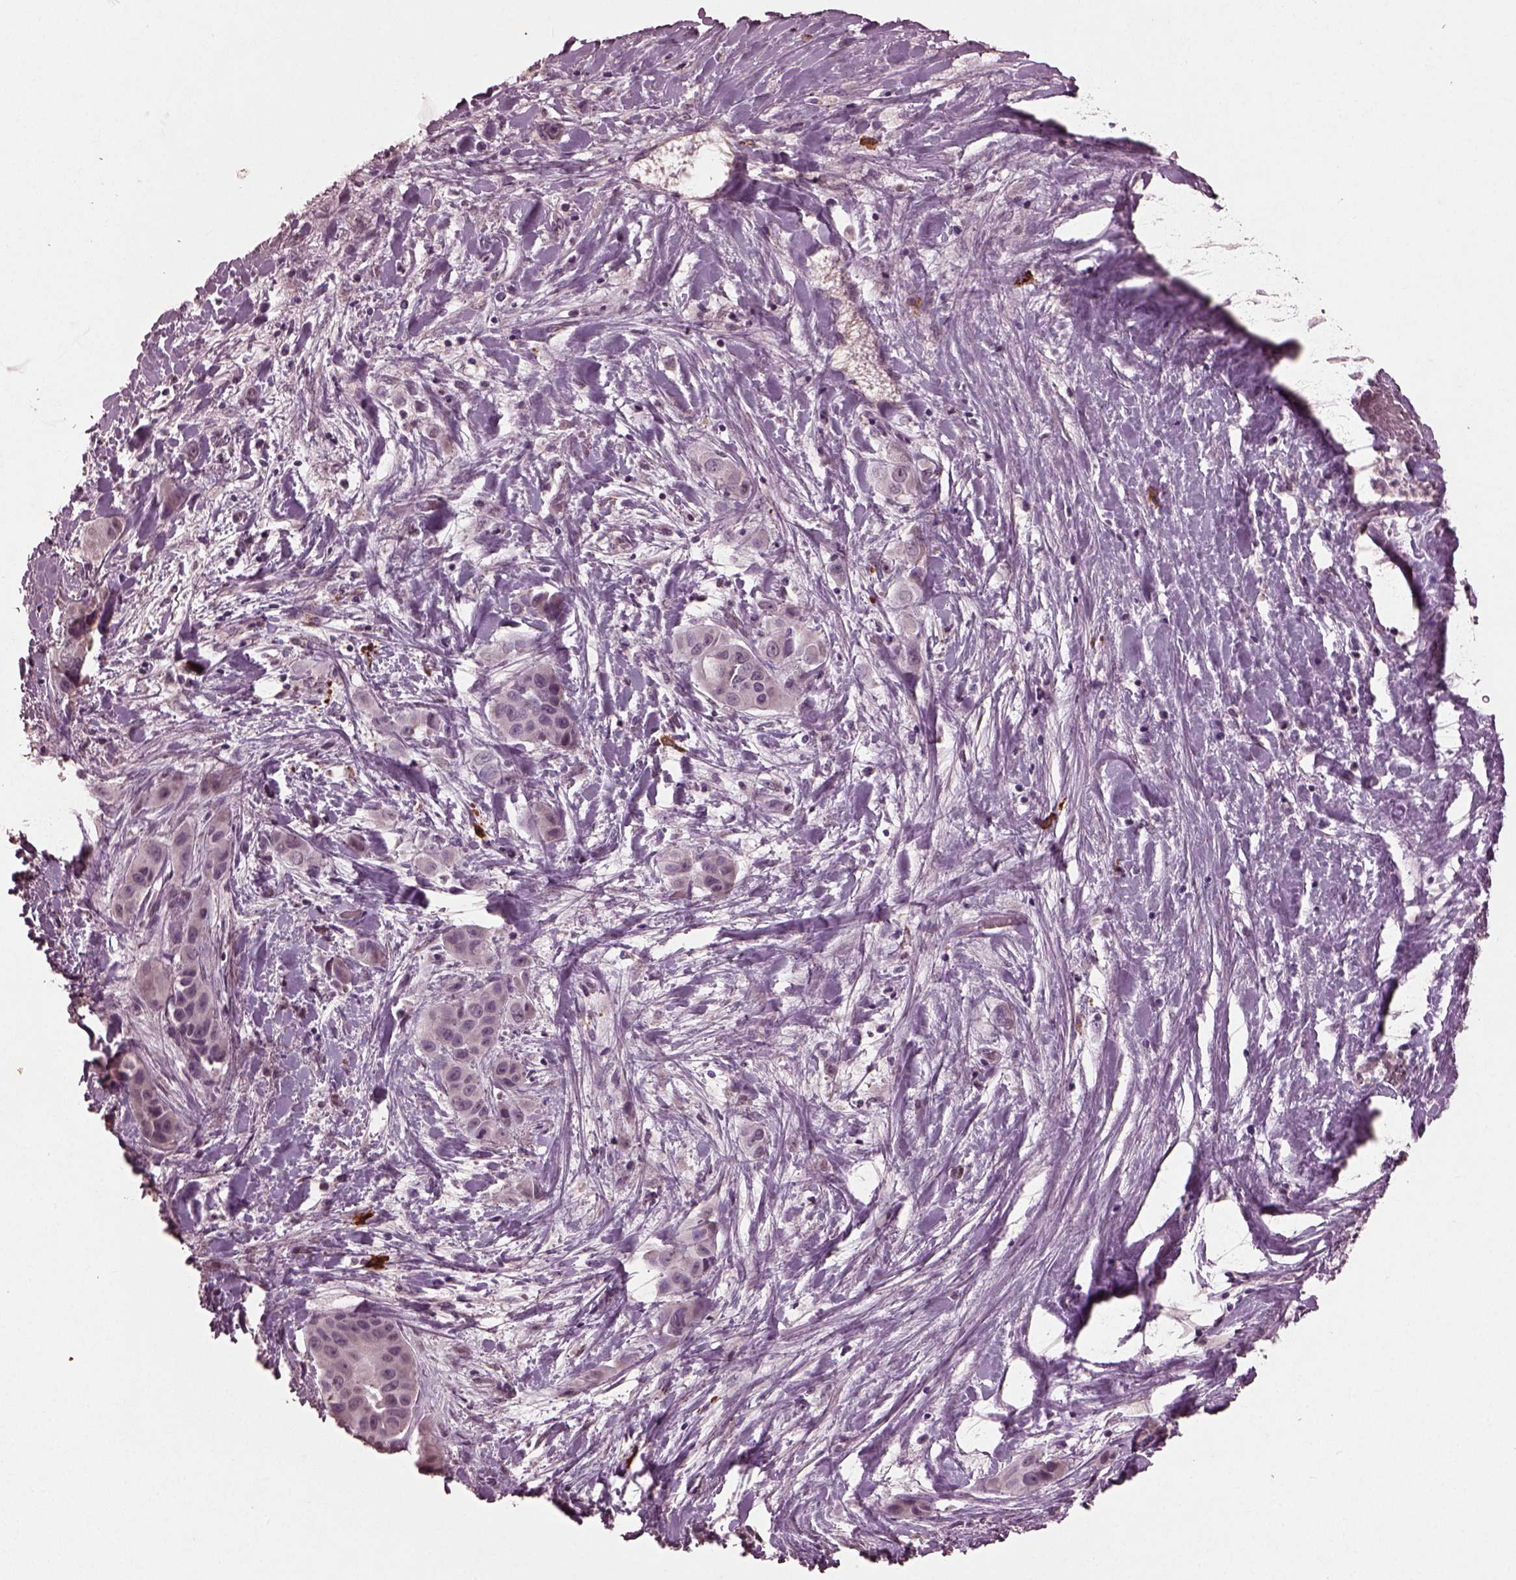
{"staining": {"intensity": "negative", "quantity": "none", "location": "none"}, "tissue": "liver cancer", "cell_type": "Tumor cells", "image_type": "cancer", "snomed": [{"axis": "morphology", "description": "Cholangiocarcinoma"}, {"axis": "topography", "description": "Liver"}], "caption": "Immunohistochemistry of human liver cancer (cholangiocarcinoma) reveals no staining in tumor cells.", "gene": "IL18RAP", "patient": {"sex": "female", "age": 52}}